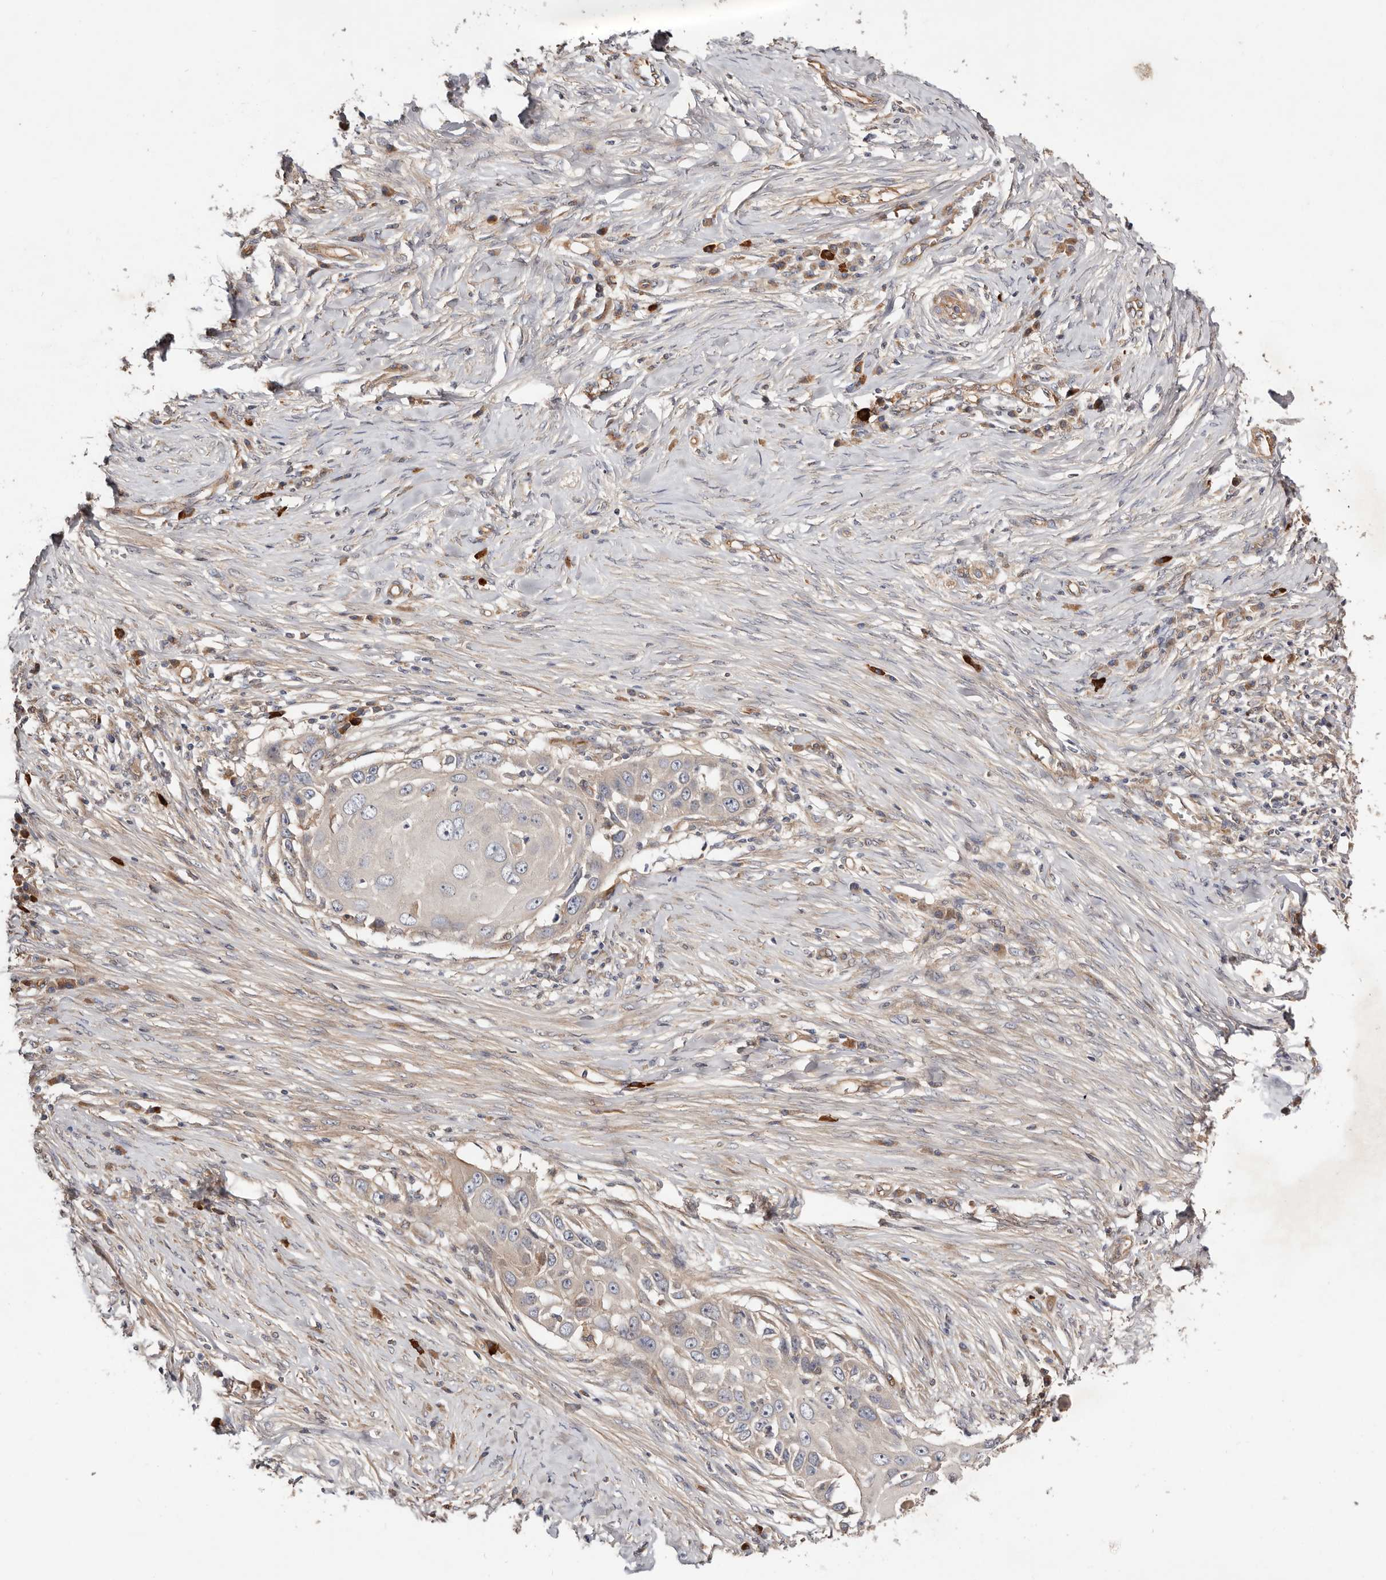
{"staining": {"intensity": "negative", "quantity": "none", "location": "none"}, "tissue": "skin cancer", "cell_type": "Tumor cells", "image_type": "cancer", "snomed": [{"axis": "morphology", "description": "Squamous cell carcinoma, NOS"}, {"axis": "topography", "description": "Skin"}], "caption": "Tumor cells show no significant expression in skin cancer.", "gene": "MACF1", "patient": {"sex": "female", "age": 44}}